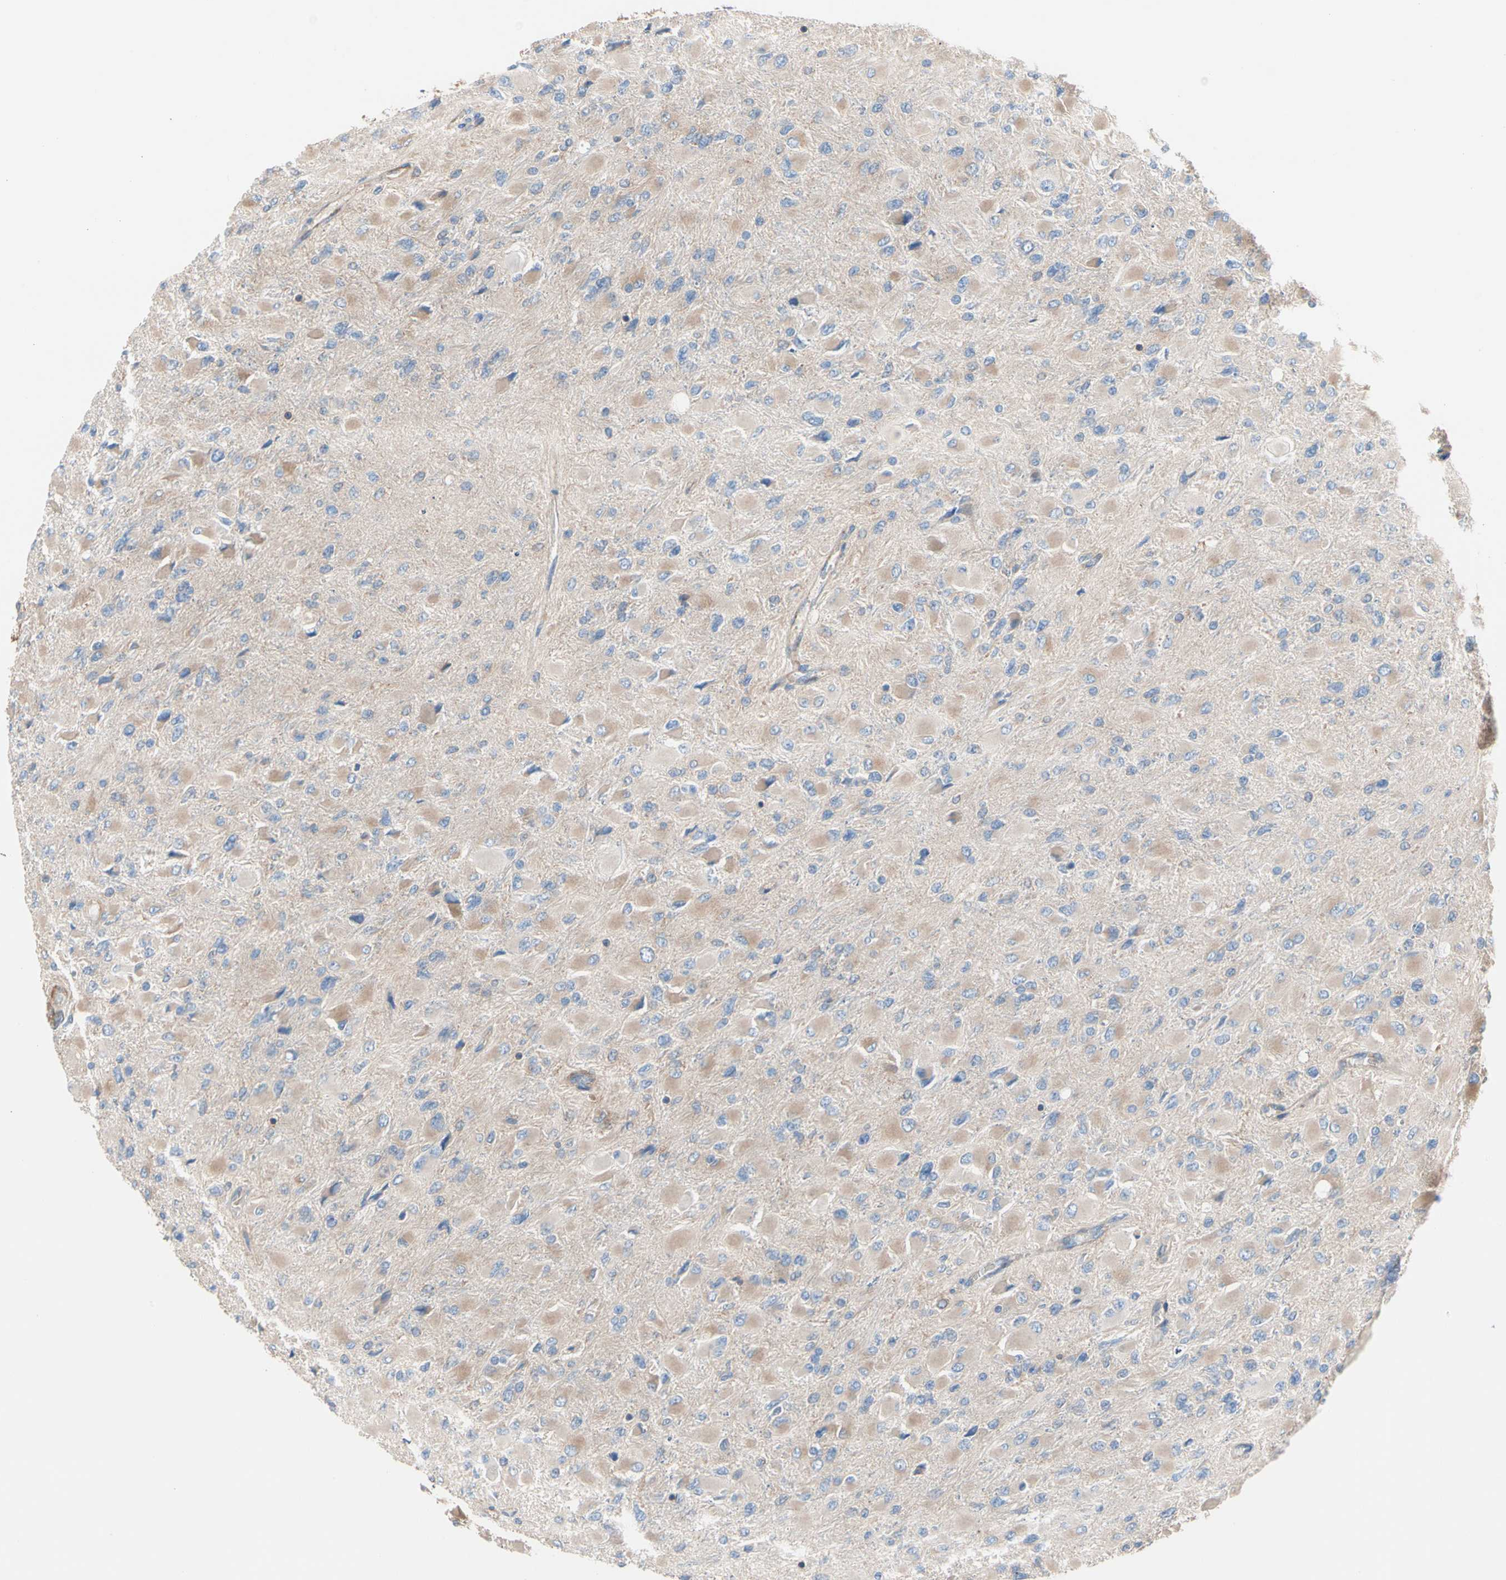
{"staining": {"intensity": "weak", "quantity": "25%-75%", "location": "cytoplasmic/membranous"}, "tissue": "glioma", "cell_type": "Tumor cells", "image_type": "cancer", "snomed": [{"axis": "morphology", "description": "Glioma, malignant, High grade"}, {"axis": "topography", "description": "Cerebral cortex"}], "caption": "The image displays staining of high-grade glioma (malignant), revealing weak cytoplasmic/membranous protein expression (brown color) within tumor cells. (DAB IHC, brown staining for protein, blue staining for nuclei).", "gene": "ROCK1", "patient": {"sex": "female", "age": 36}}